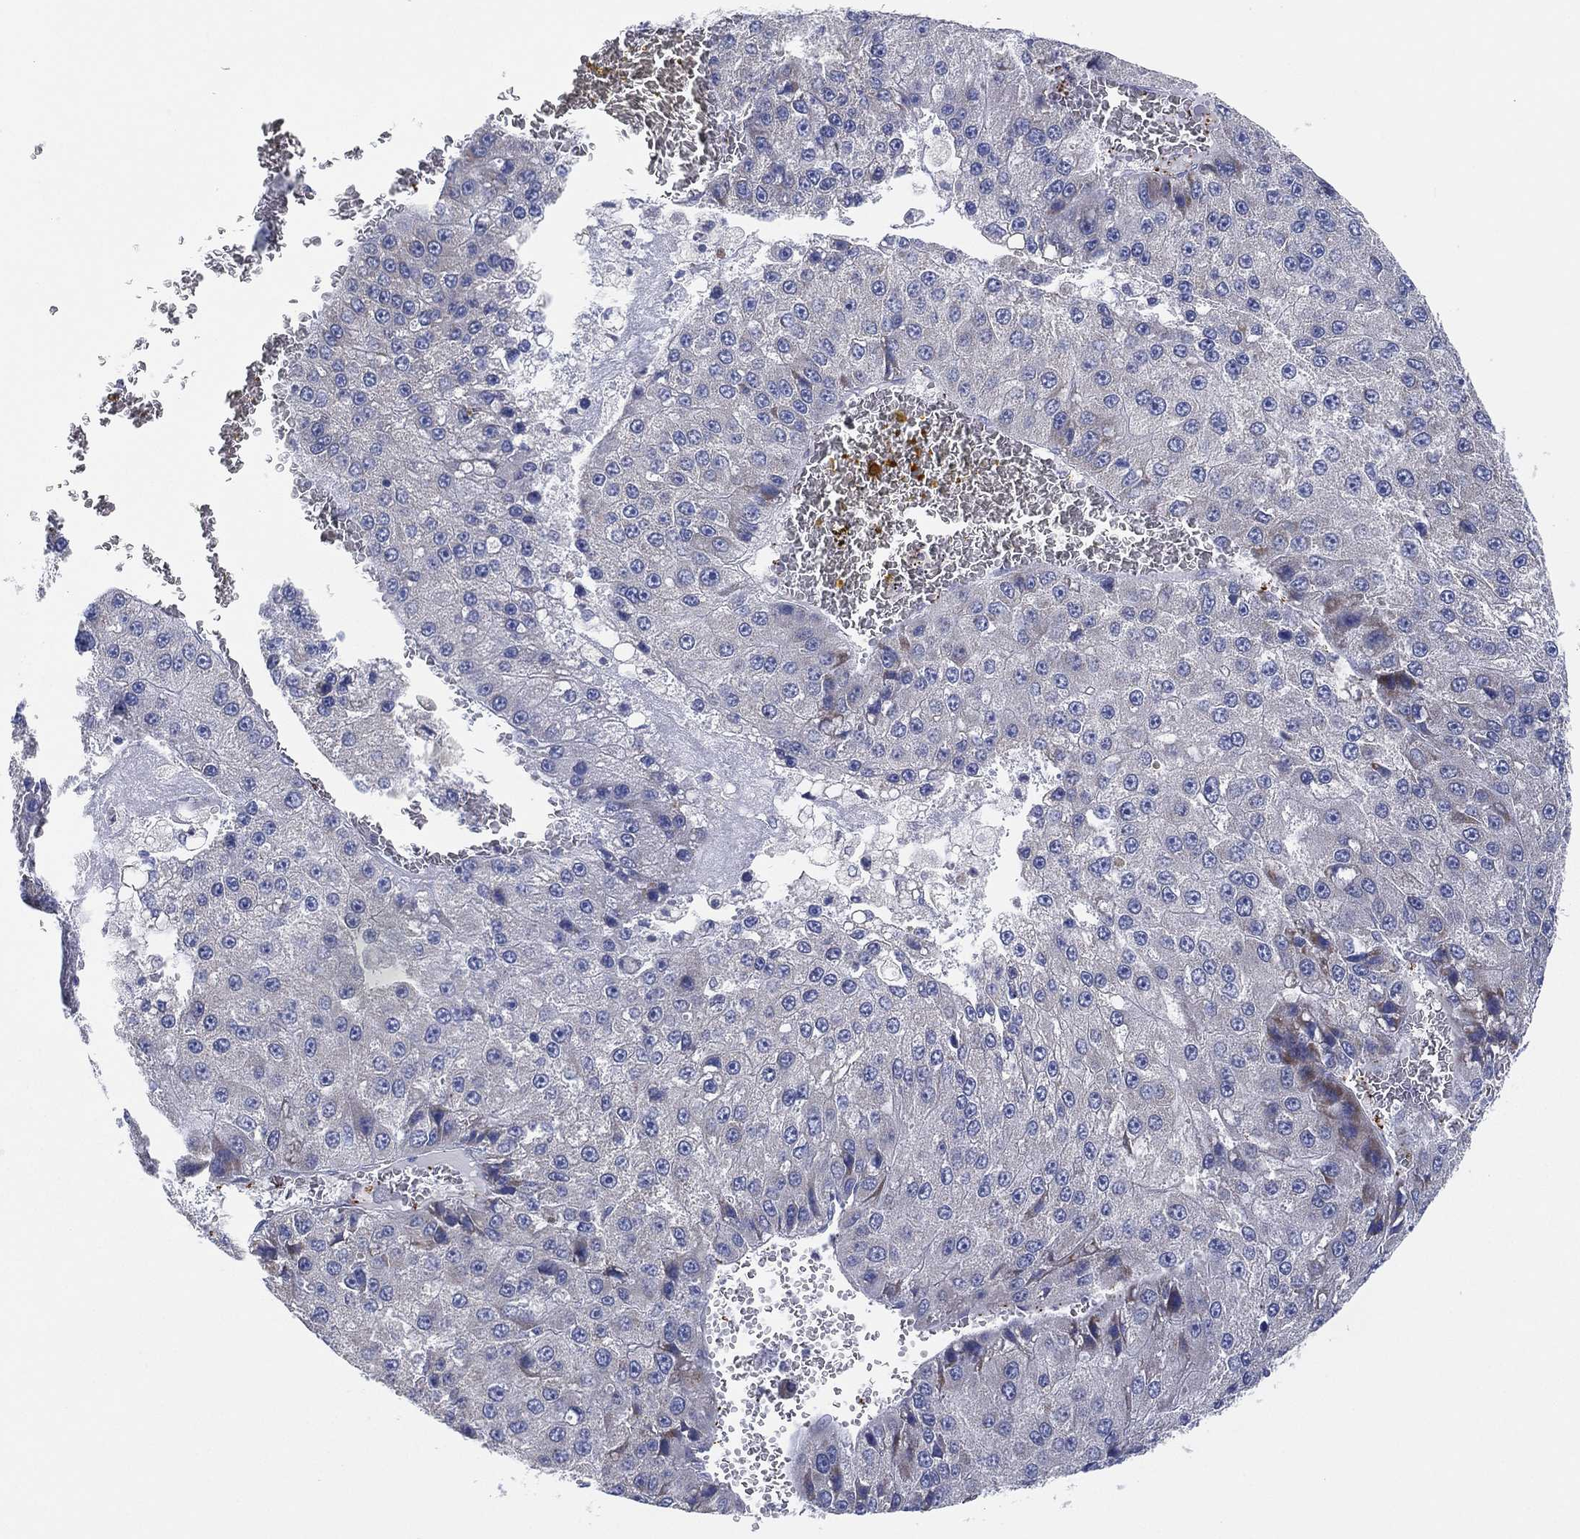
{"staining": {"intensity": "negative", "quantity": "none", "location": "none"}, "tissue": "liver cancer", "cell_type": "Tumor cells", "image_type": "cancer", "snomed": [{"axis": "morphology", "description": "Carcinoma, Hepatocellular, NOS"}, {"axis": "topography", "description": "Liver"}], "caption": "The image shows no significant staining in tumor cells of liver hepatocellular carcinoma.", "gene": "TMEM40", "patient": {"sex": "female", "age": 73}}